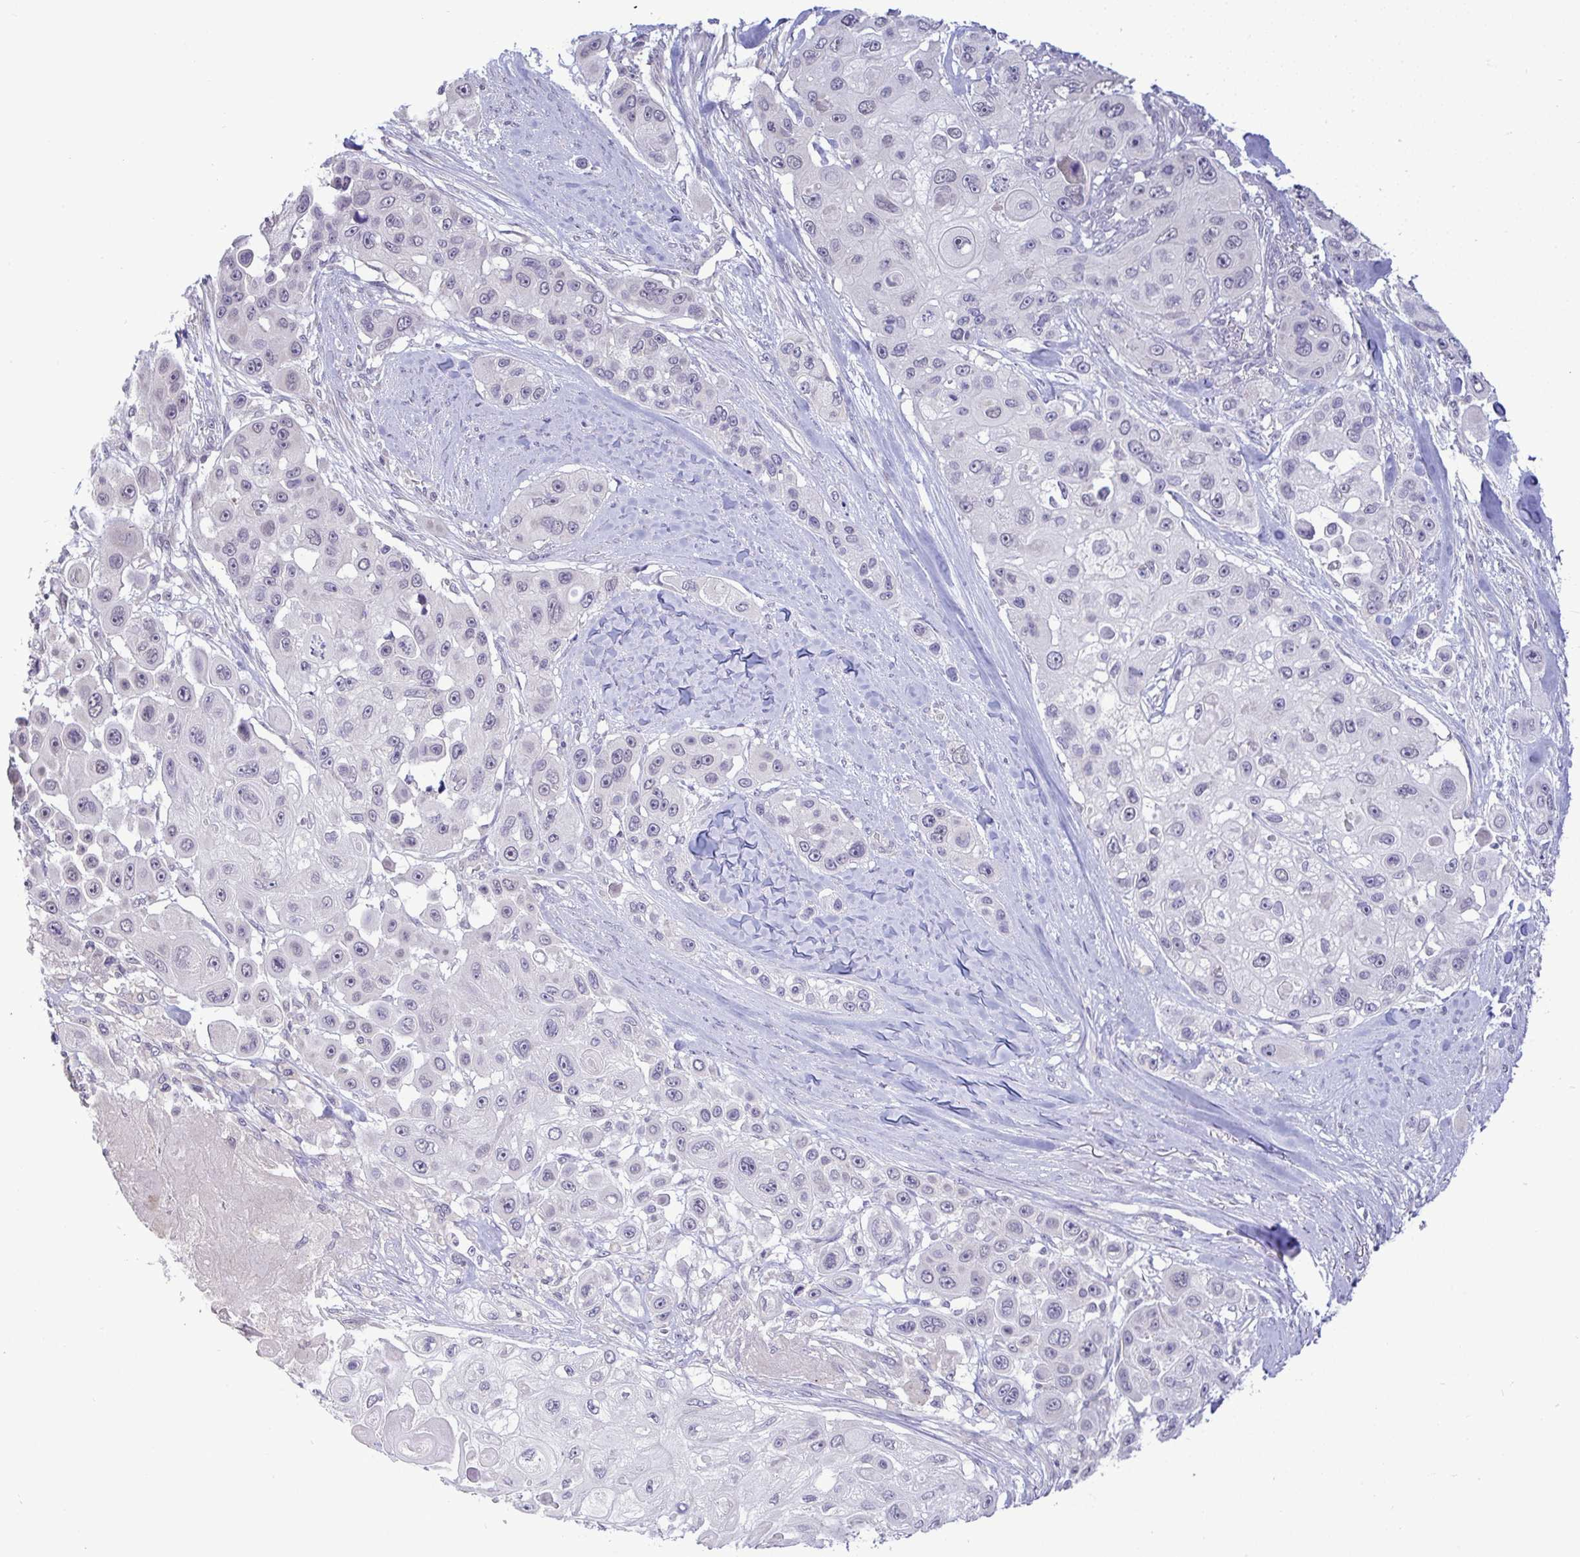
{"staining": {"intensity": "negative", "quantity": "none", "location": "none"}, "tissue": "skin cancer", "cell_type": "Tumor cells", "image_type": "cancer", "snomed": [{"axis": "morphology", "description": "Squamous cell carcinoma, NOS"}, {"axis": "topography", "description": "Skin"}], "caption": "This photomicrograph is of skin cancer (squamous cell carcinoma) stained with immunohistochemistry (IHC) to label a protein in brown with the nuclei are counter-stained blue. There is no staining in tumor cells.", "gene": "TMEM41A", "patient": {"sex": "male", "age": 67}}